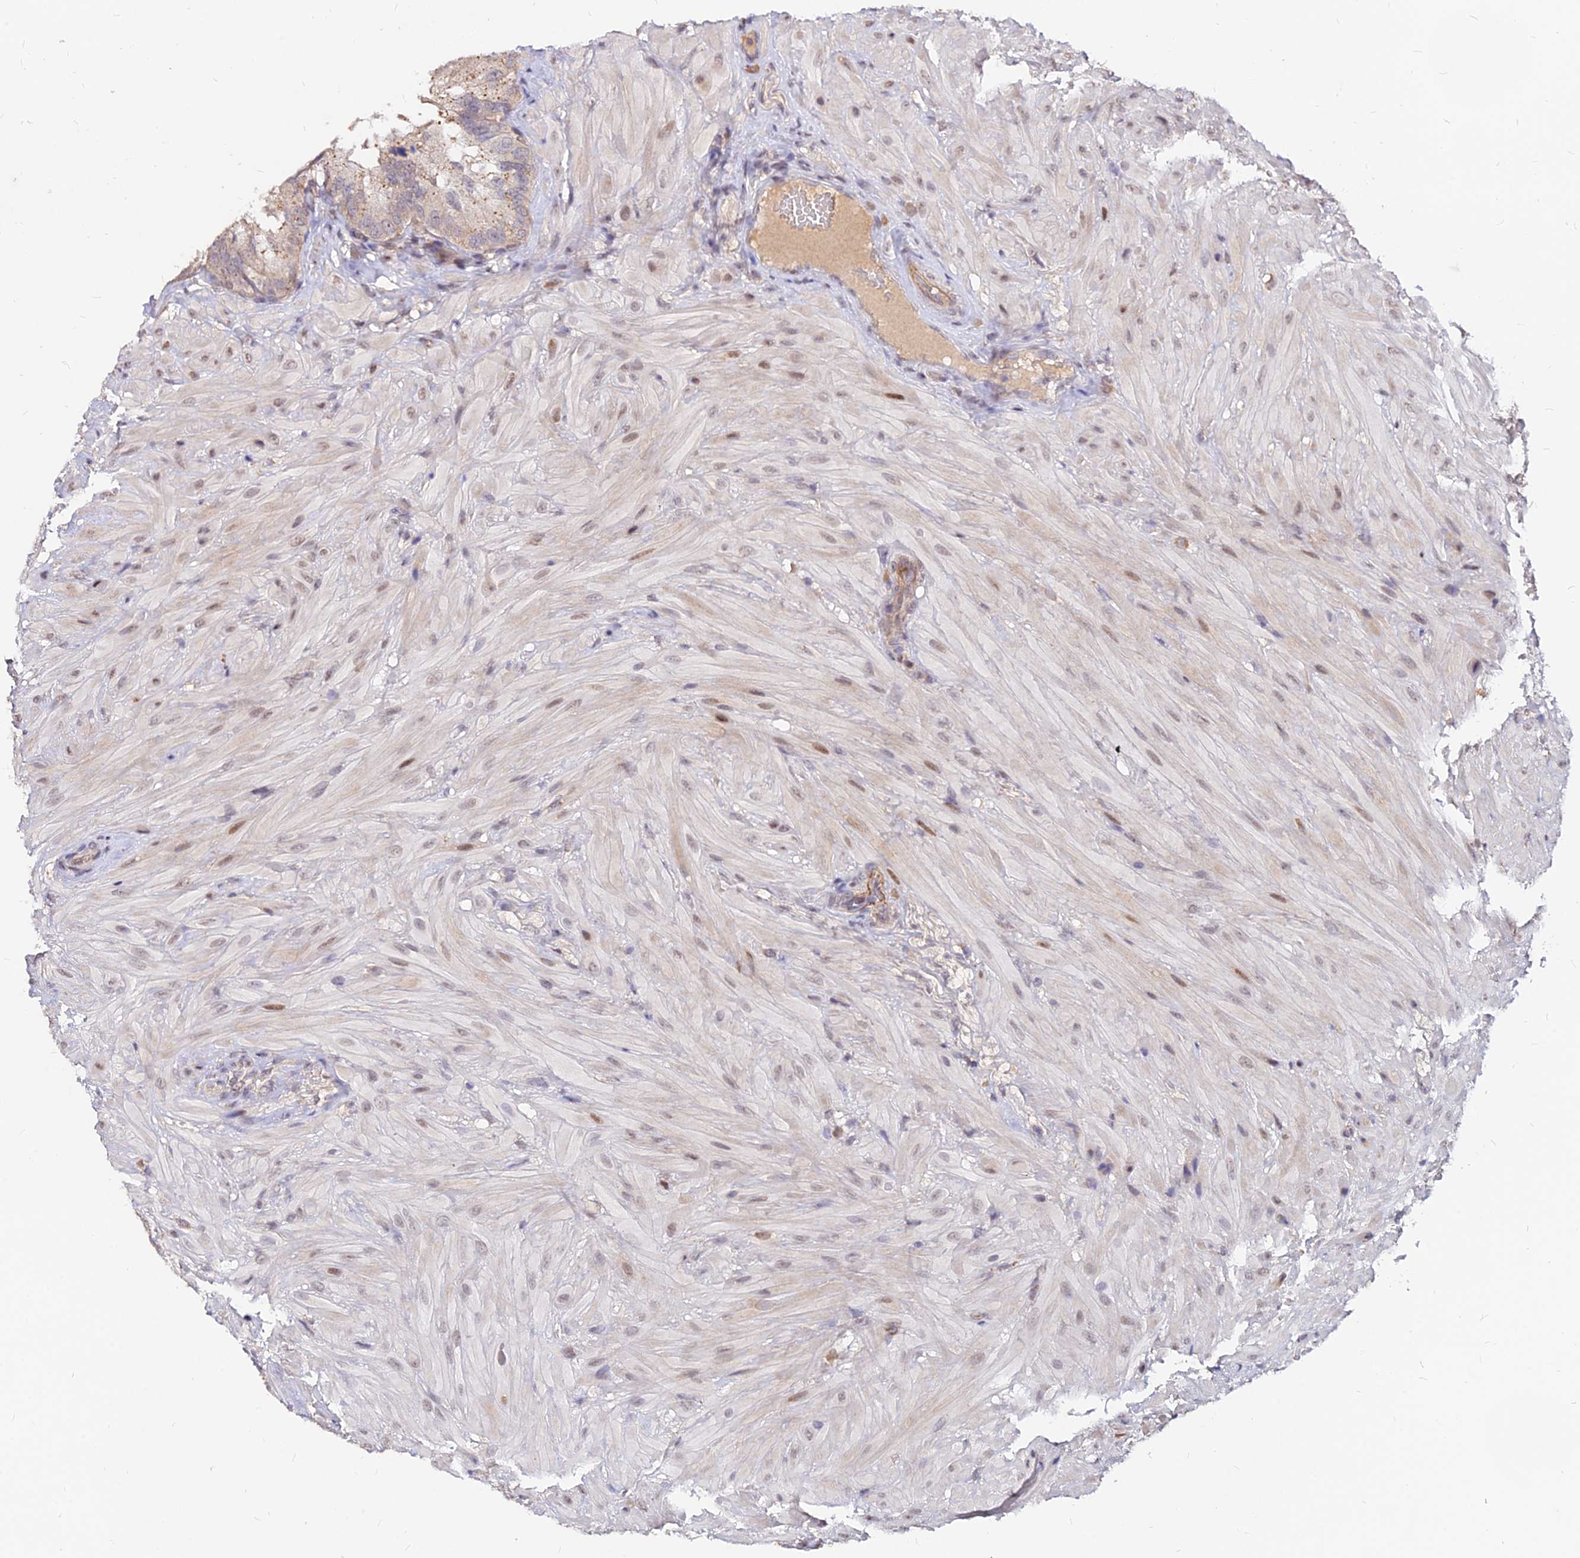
{"staining": {"intensity": "negative", "quantity": "none", "location": "none"}, "tissue": "seminal vesicle", "cell_type": "Glandular cells", "image_type": "normal", "snomed": [{"axis": "morphology", "description": "Normal tissue, NOS"}, {"axis": "topography", "description": "Seminal veicle"}, {"axis": "topography", "description": "Peripheral nerve tissue"}], "caption": "Immunohistochemistry (IHC) histopathology image of benign seminal vesicle: human seminal vesicle stained with DAB displays no significant protein expression in glandular cells. Brightfield microscopy of immunohistochemistry stained with DAB (brown) and hematoxylin (blue), captured at high magnification.", "gene": "C11orf68", "patient": {"sex": "male", "age": 67}}